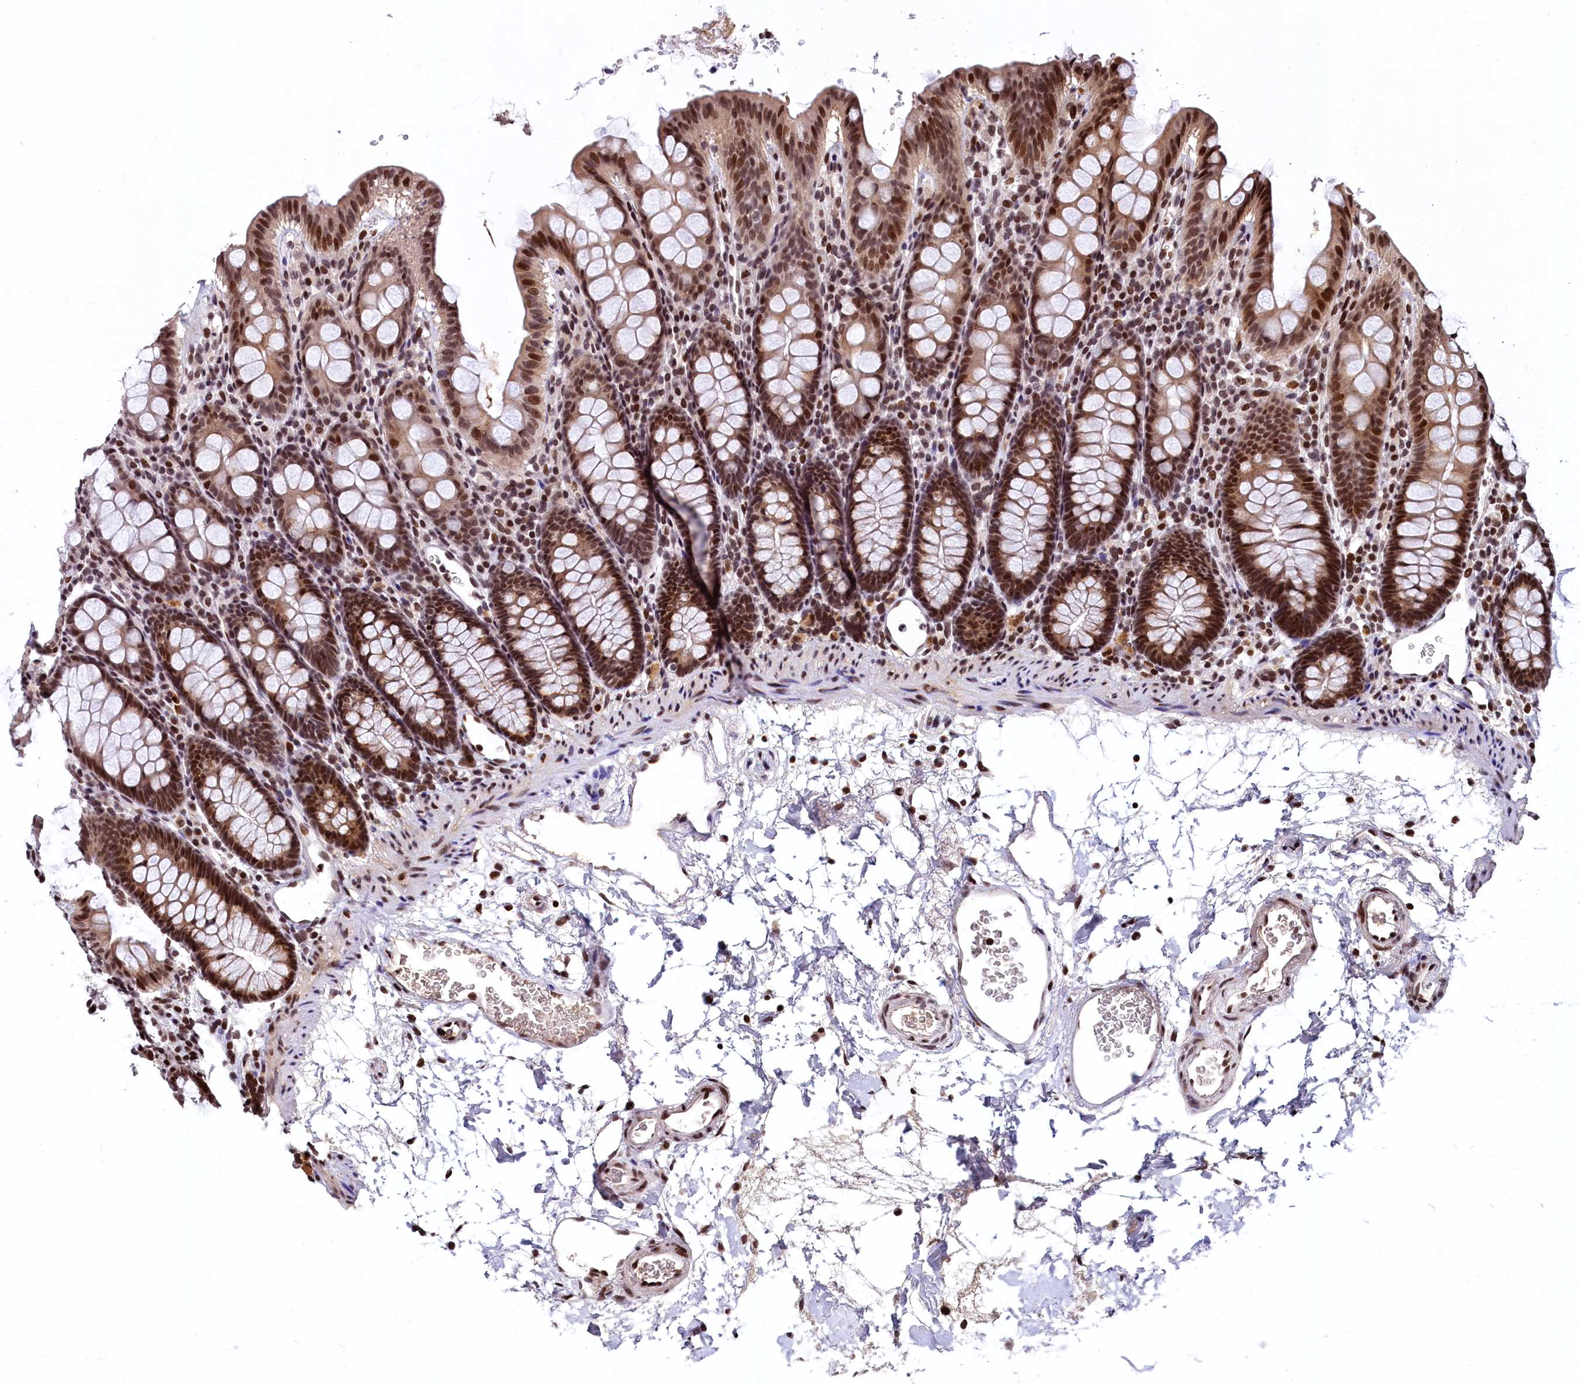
{"staining": {"intensity": "strong", "quantity": ">75%", "location": "nuclear"}, "tissue": "colon", "cell_type": "Endothelial cells", "image_type": "normal", "snomed": [{"axis": "morphology", "description": "Normal tissue, NOS"}, {"axis": "topography", "description": "Colon"}], "caption": "Strong nuclear positivity for a protein is identified in about >75% of endothelial cells of unremarkable colon using immunohistochemistry.", "gene": "FAM217B", "patient": {"sex": "male", "age": 75}}